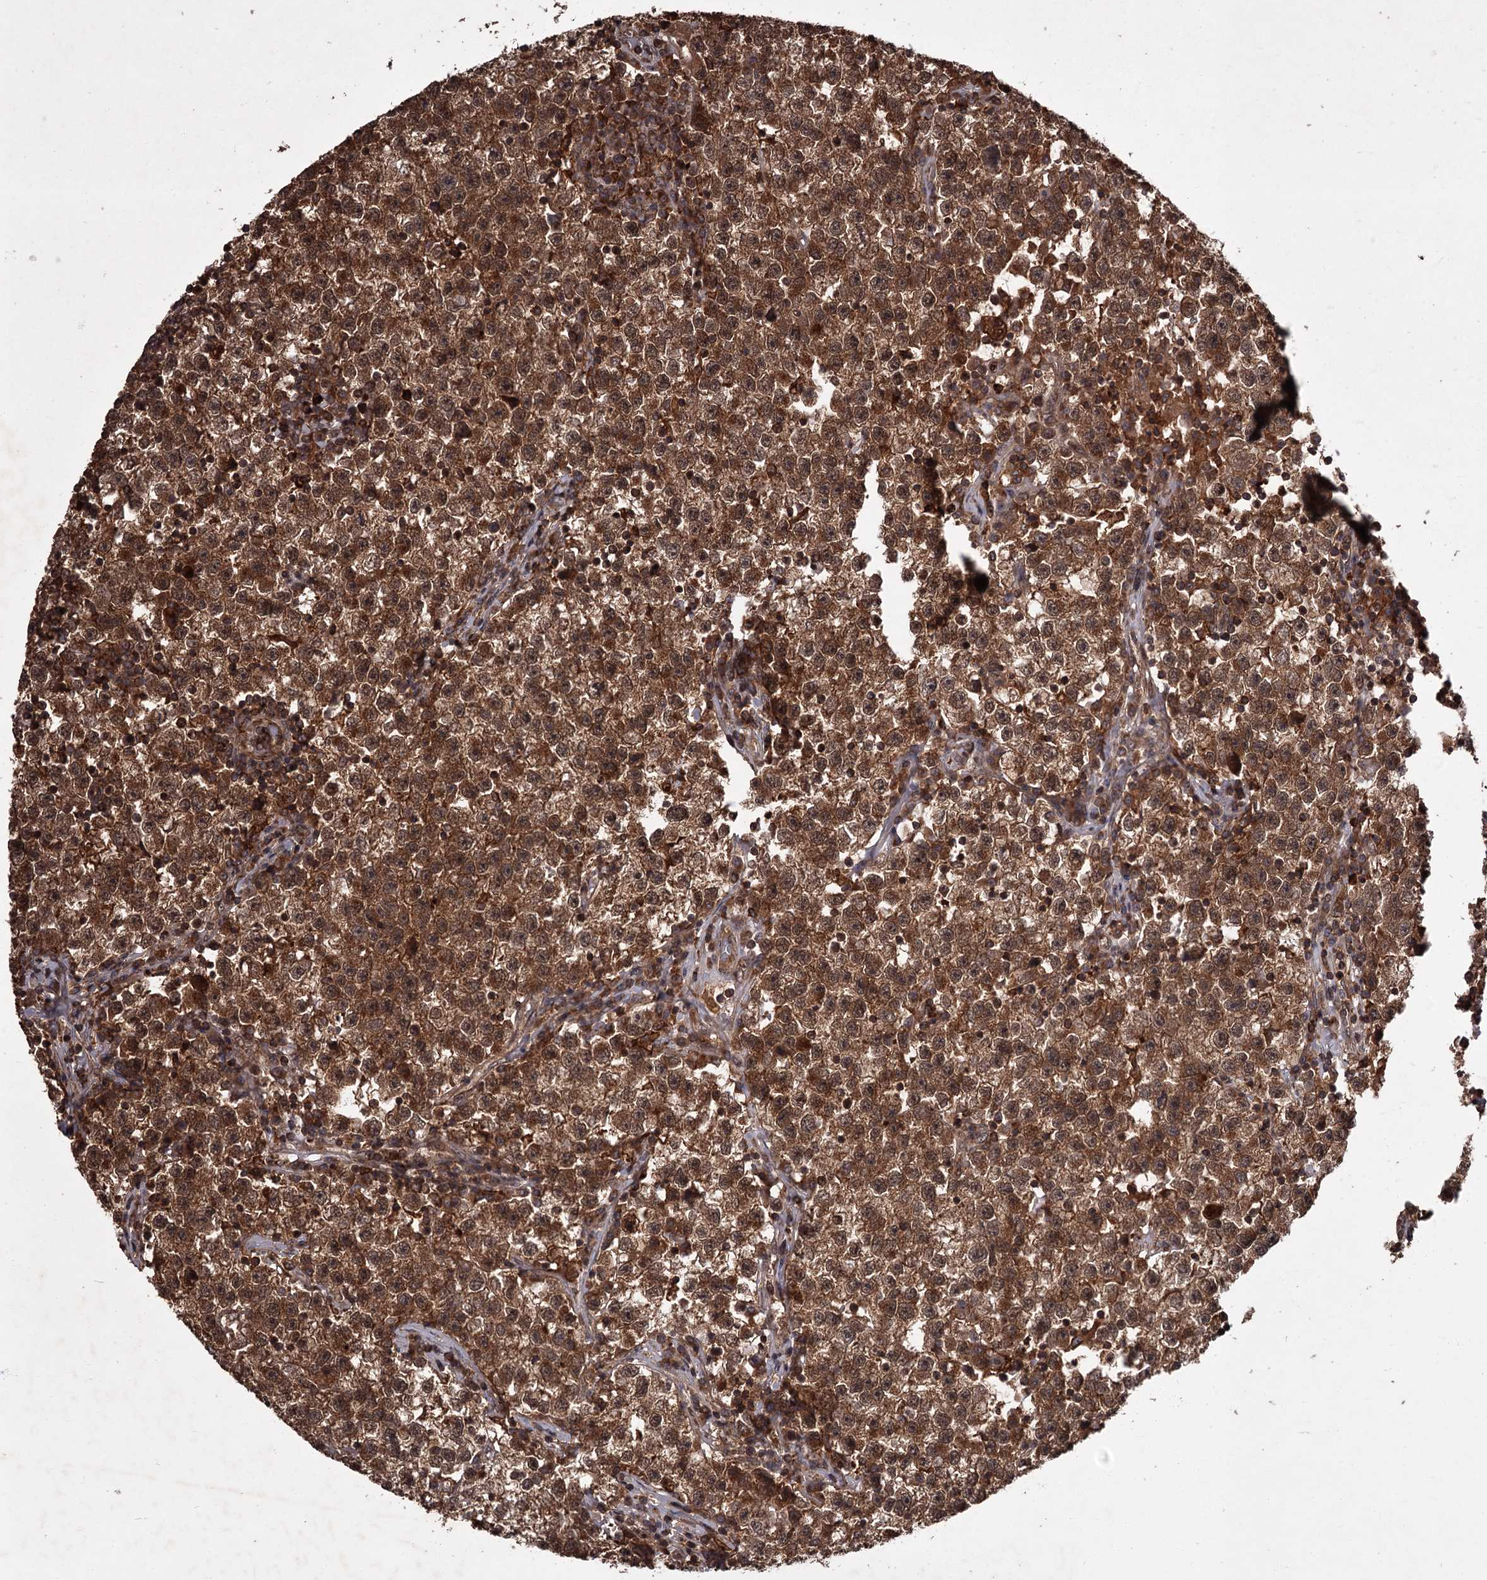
{"staining": {"intensity": "strong", "quantity": ">75%", "location": "cytoplasmic/membranous,nuclear"}, "tissue": "testis cancer", "cell_type": "Tumor cells", "image_type": "cancer", "snomed": [{"axis": "morphology", "description": "Seminoma, NOS"}, {"axis": "topography", "description": "Testis"}], "caption": "The photomicrograph shows a brown stain indicating the presence of a protein in the cytoplasmic/membranous and nuclear of tumor cells in testis cancer (seminoma).", "gene": "TBC1D23", "patient": {"sex": "male", "age": 22}}